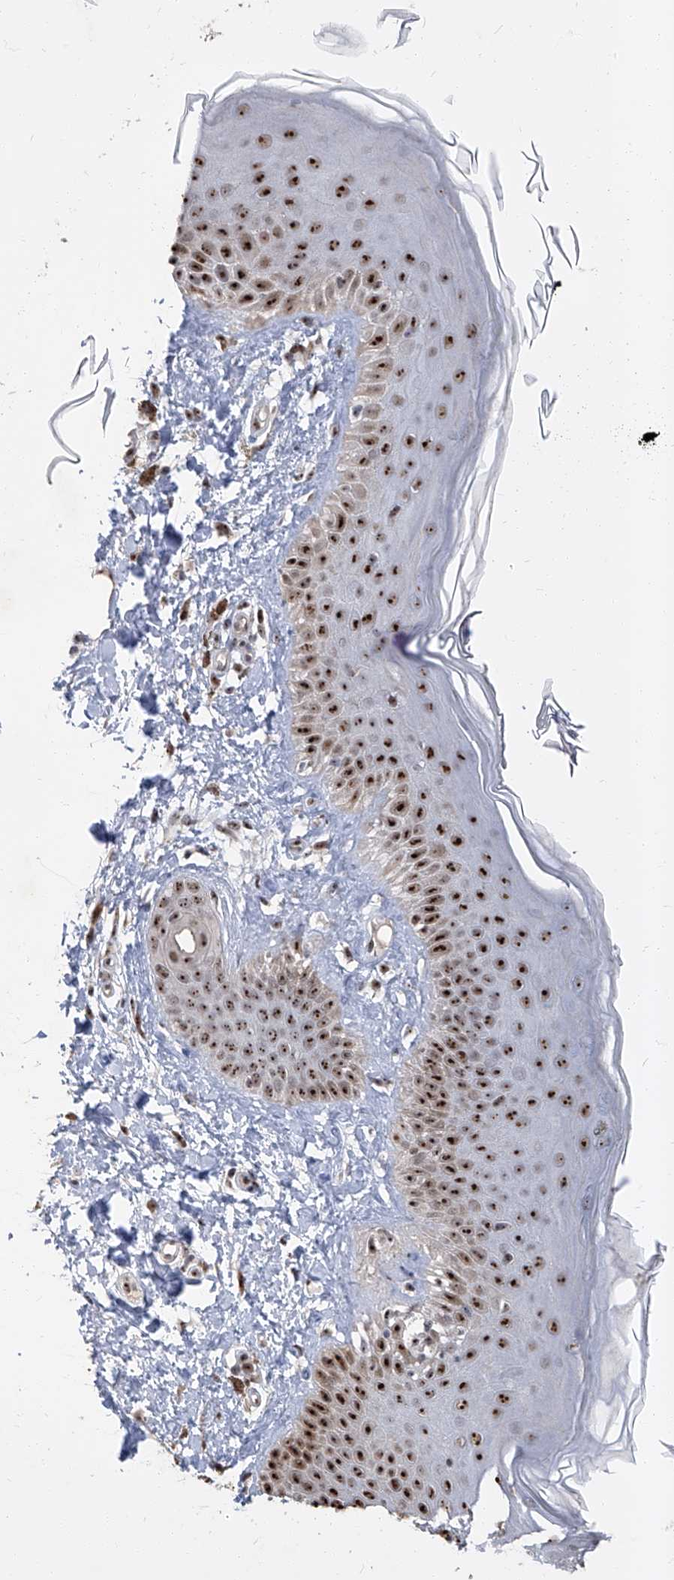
{"staining": {"intensity": "strong", "quantity": ">75%", "location": "cytoplasmic/membranous"}, "tissue": "skin", "cell_type": "Fibroblasts", "image_type": "normal", "snomed": [{"axis": "morphology", "description": "Normal tissue, NOS"}, {"axis": "topography", "description": "Skin"}], "caption": "Fibroblasts display high levels of strong cytoplasmic/membranous positivity in about >75% of cells in benign human skin.", "gene": "CMTR1", "patient": {"sex": "male", "age": 52}}